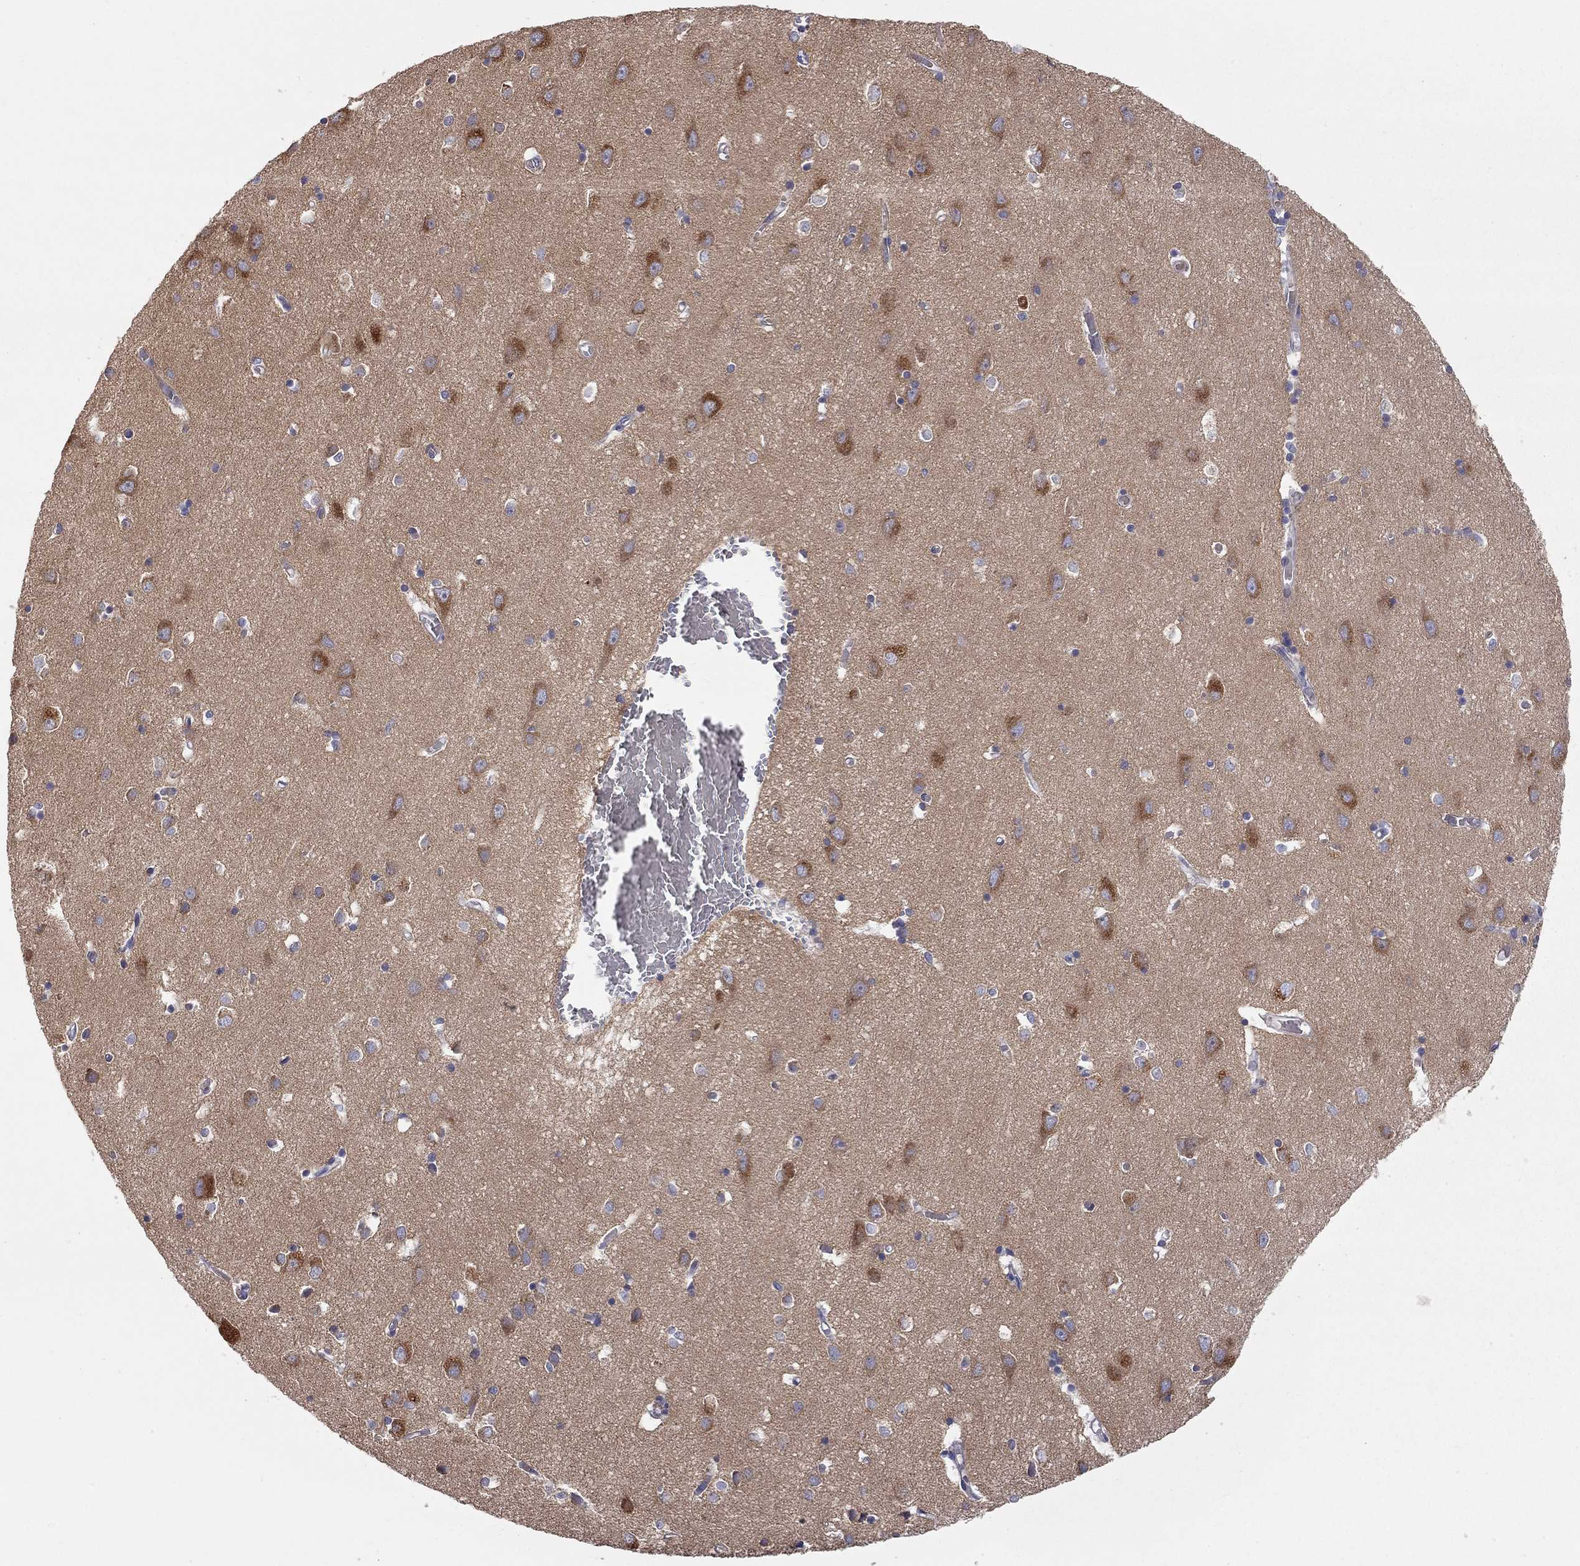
{"staining": {"intensity": "negative", "quantity": "none", "location": "none"}, "tissue": "cerebral cortex", "cell_type": "Endothelial cells", "image_type": "normal", "snomed": [{"axis": "morphology", "description": "Normal tissue, NOS"}, {"axis": "topography", "description": "Cerebral cortex"}], "caption": "Micrograph shows no protein staining in endothelial cells of unremarkable cerebral cortex. (Brightfield microscopy of DAB immunohistochemistry at high magnification).", "gene": "CASTOR1", "patient": {"sex": "male", "age": 70}}